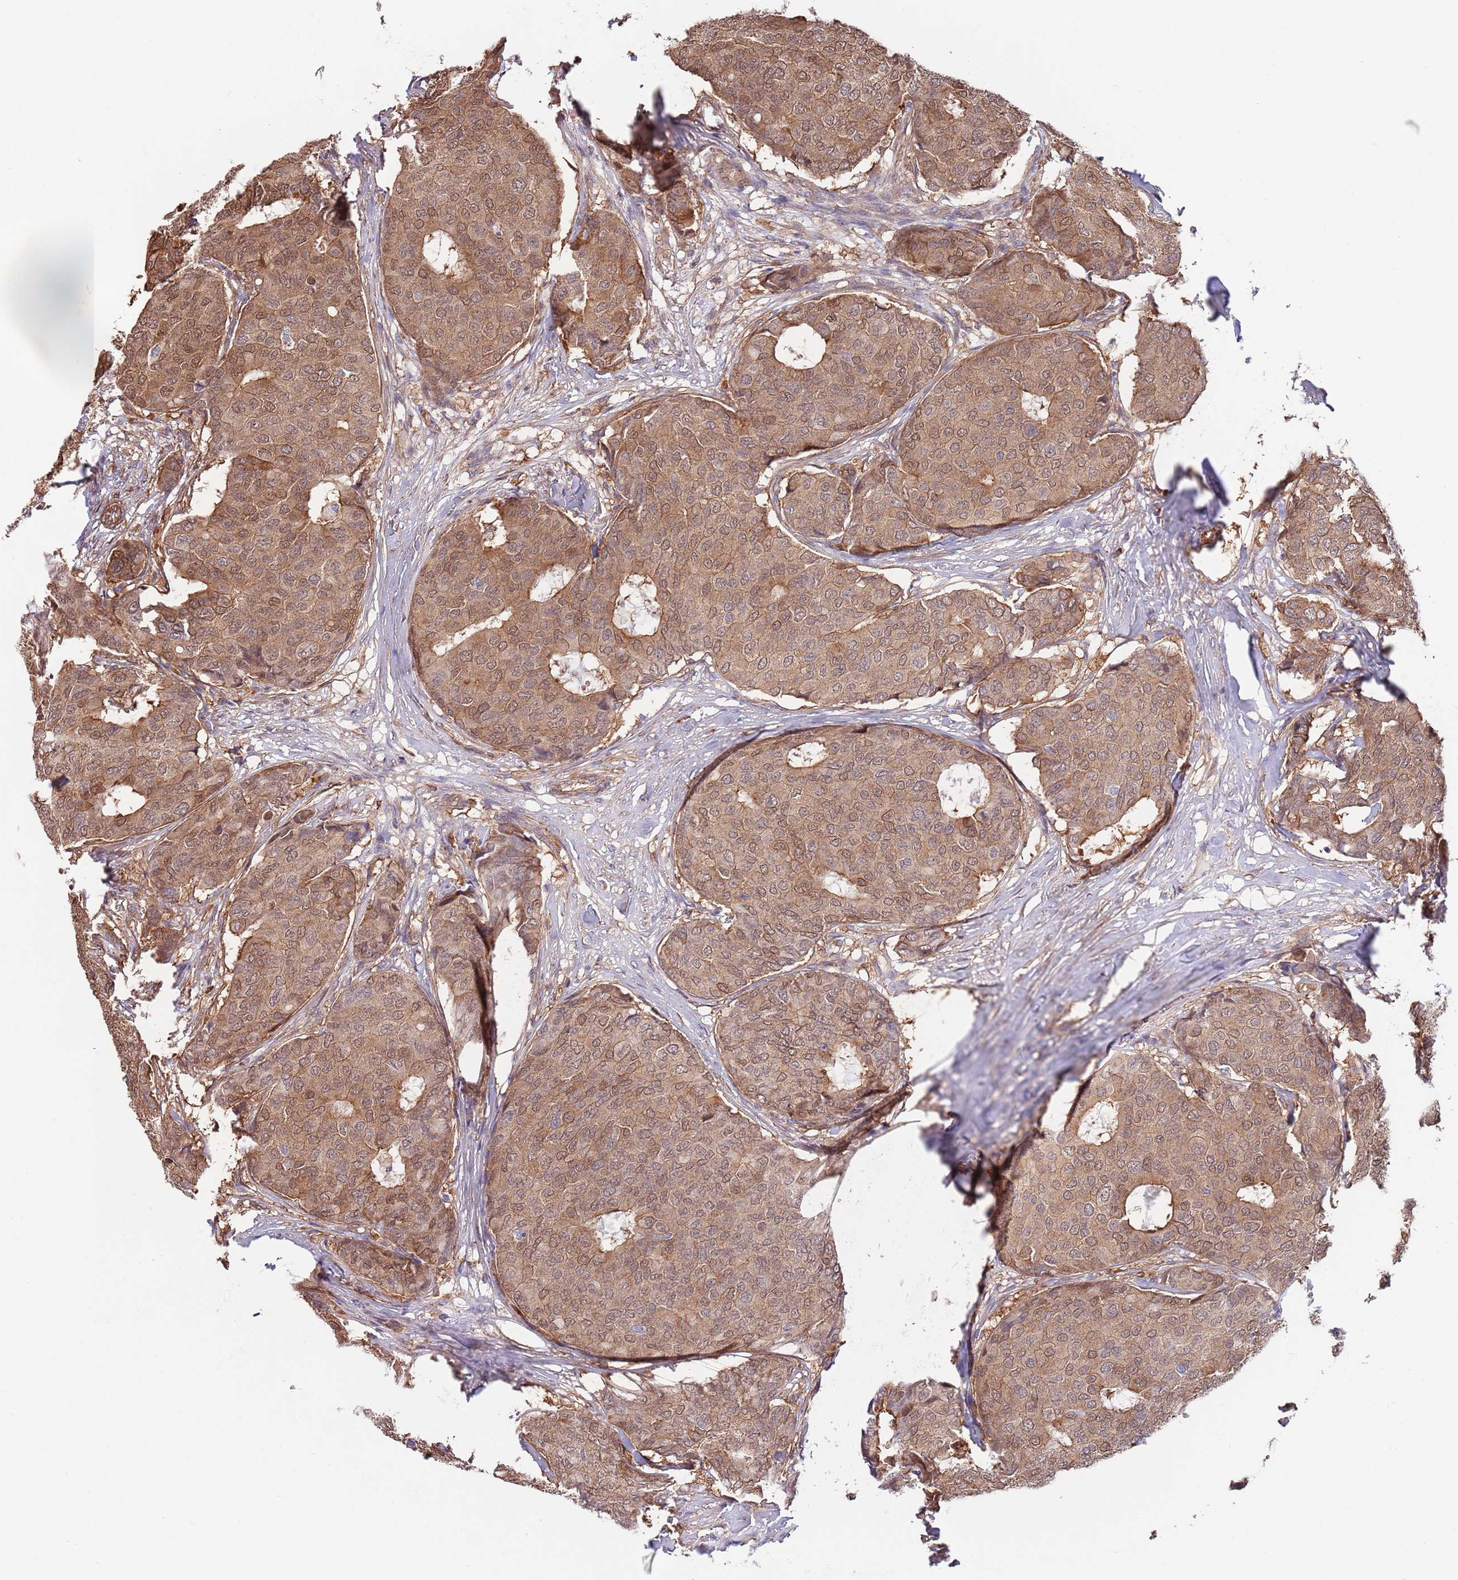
{"staining": {"intensity": "moderate", "quantity": ">75%", "location": "cytoplasmic/membranous,nuclear"}, "tissue": "breast cancer", "cell_type": "Tumor cells", "image_type": "cancer", "snomed": [{"axis": "morphology", "description": "Duct carcinoma"}, {"axis": "topography", "description": "Breast"}], "caption": "Tumor cells show medium levels of moderate cytoplasmic/membranous and nuclear staining in about >75% of cells in human infiltrating ductal carcinoma (breast).", "gene": "BPNT1", "patient": {"sex": "female", "age": 75}}